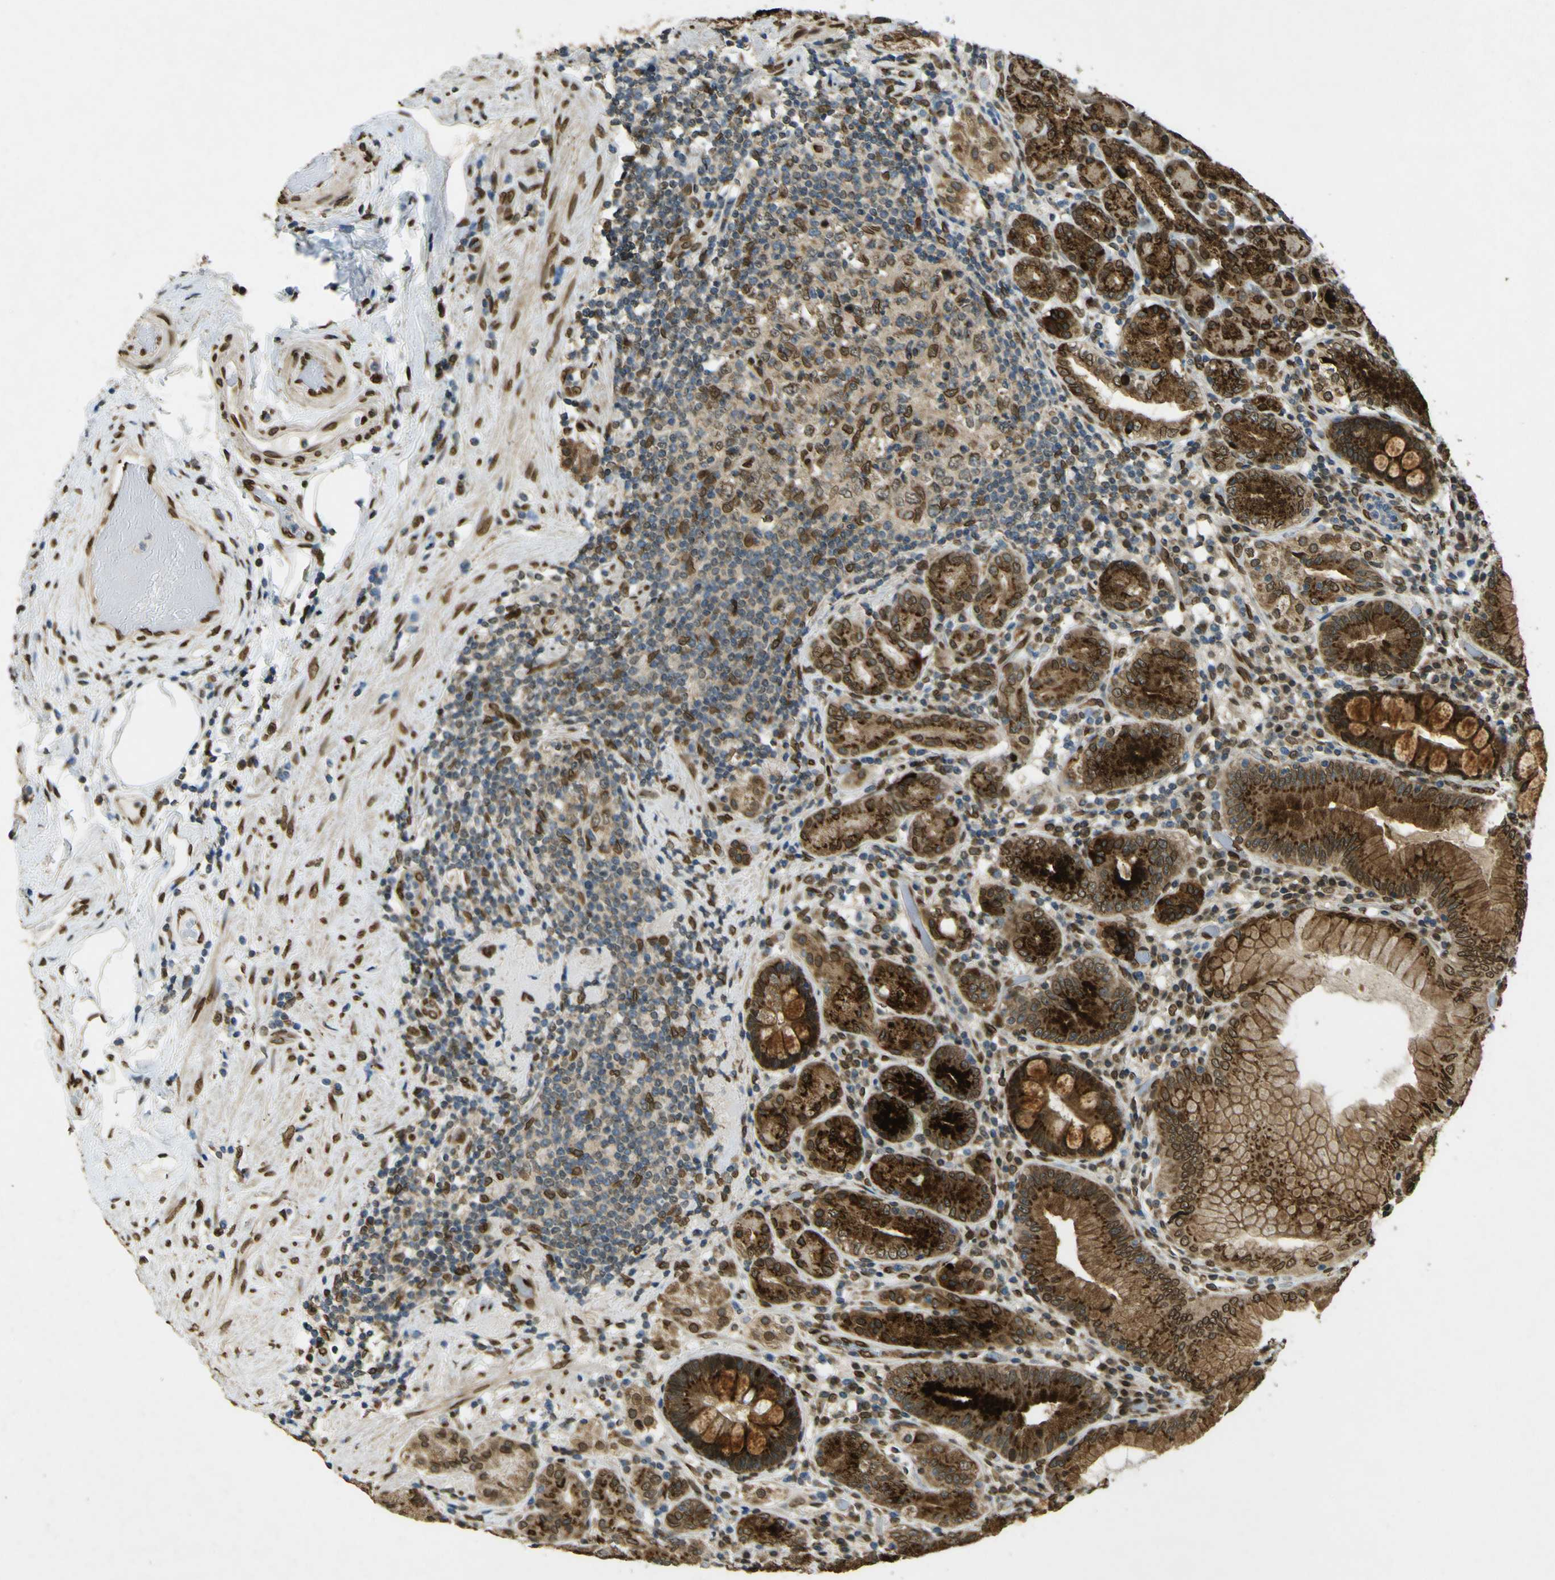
{"staining": {"intensity": "strong", "quantity": ">75%", "location": "cytoplasmic/membranous,nuclear"}, "tissue": "stomach", "cell_type": "Glandular cells", "image_type": "normal", "snomed": [{"axis": "morphology", "description": "Normal tissue, NOS"}, {"axis": "topography", "description": "Stomach, lower"}], "caption": "Immunohistochemical staining of unremarkable stomach displays high levels of strong cytoplasmic/membranous,nuclear positivity in about >75% of glandular cells. (IHC, brightfield microscopy, high magnification).", "gene": "GALNT1", "patient": {"sex": "female", "age": 76}}